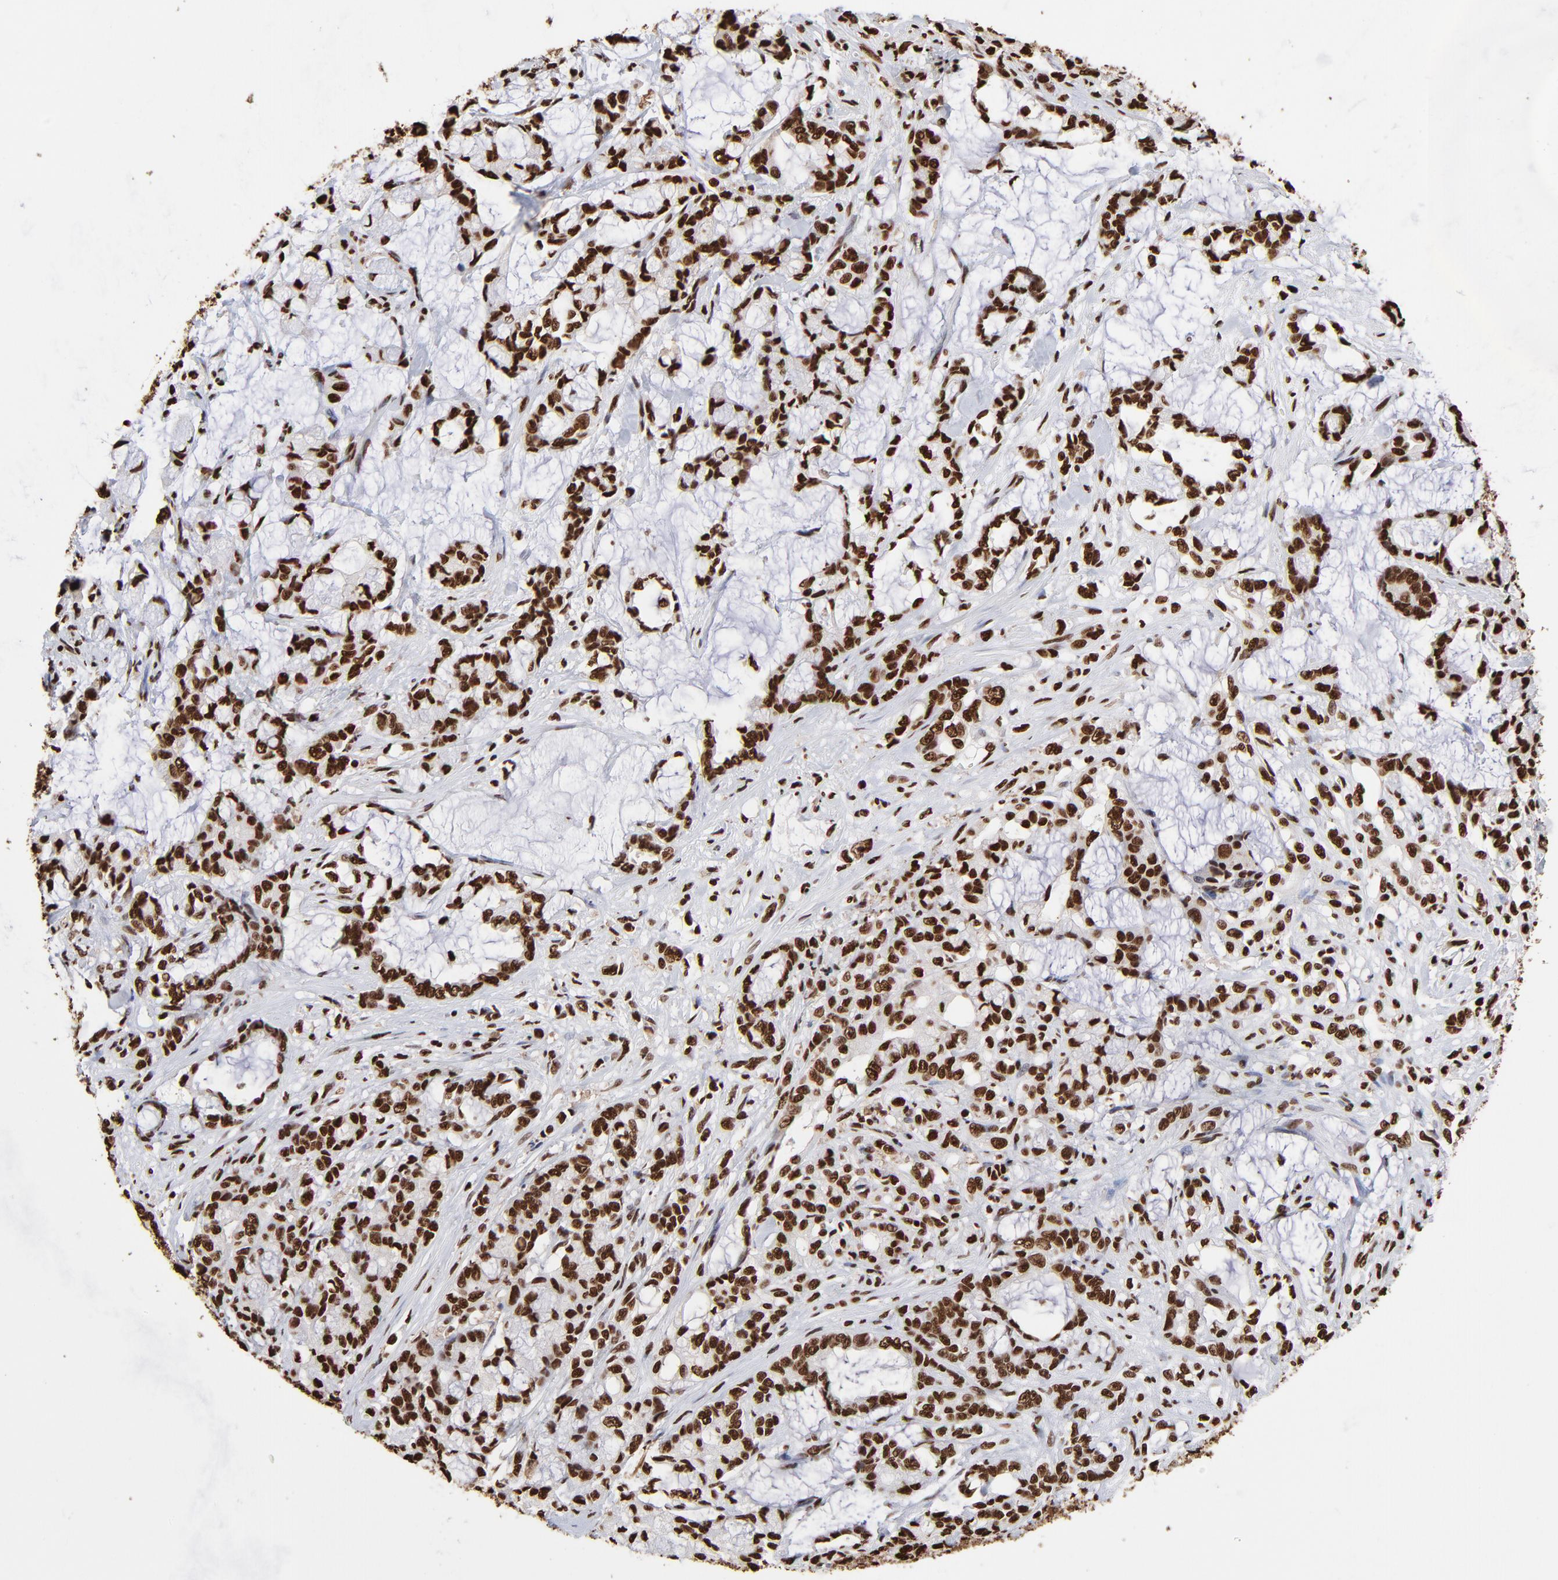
{"staining": {"intensity": "strong", "quantity": ">75%", "location": "nuclear"}, "tissue": "pancreatic cancer", "cell_type": "Tumor cells", "image_type": "cancer", "snomed": [{"axis": "morphology", "description": "Adenocarcinoma, NOS"}, {"axis": "topography", "description": "Pancreas"}], "caption": "This image exhibits adenocarcinoma (pancreatic) stained with immunohistochemistry to label a protein in brown. The nuclear of tumor cells show strong positivity for the protein. Nuclei are counter-stained blue.", "gene": "ZNF544", "patient": {"sex": "female", "age": 73}}